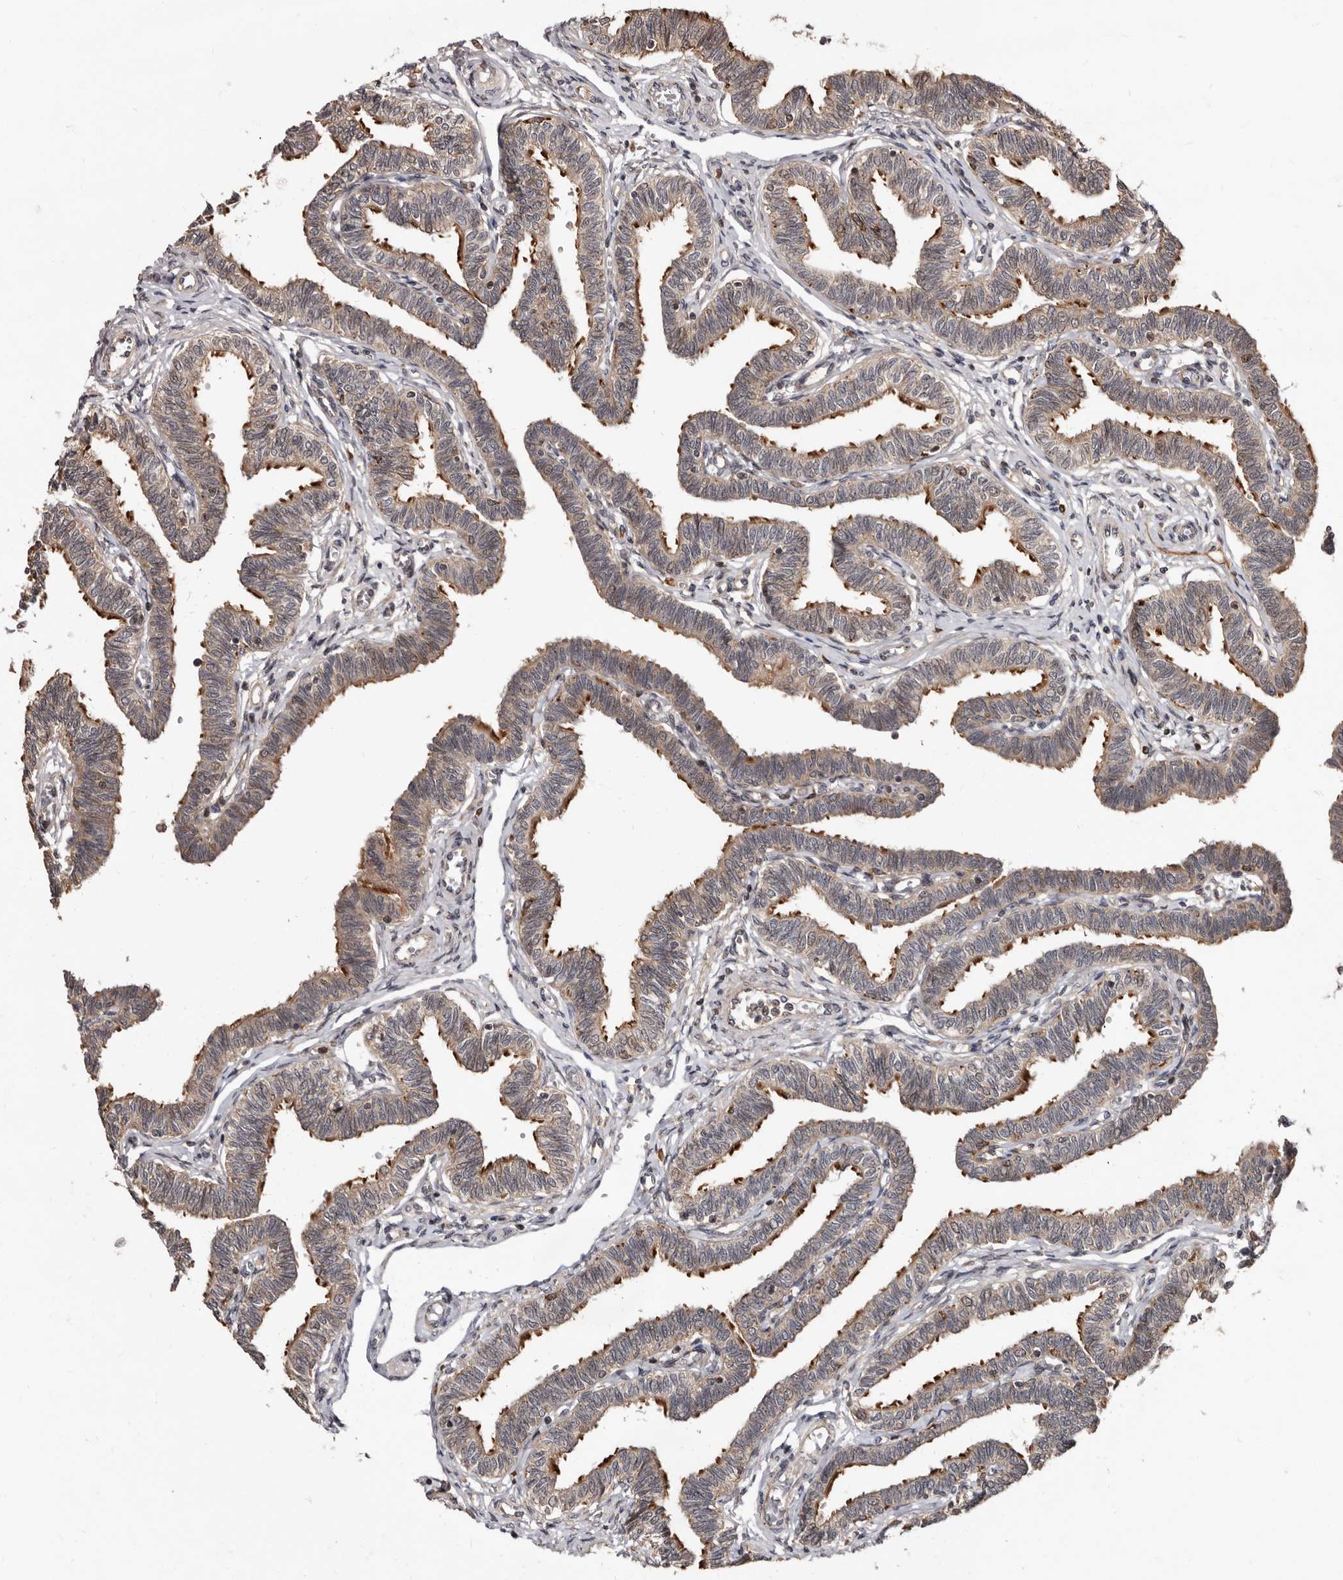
{"staining": {"intensity": "moderate", "quantity": "25%-75%", "location": "cytoplasmic/membranous,nuclear"}, "tissue": "fallopian tube", "cell_type": "Glandular cells", "image_type": "normal", "snomed": [{"axis": "morphology", "description": "Normal tissue, NOS"}, {"axis": "topography", "description": "Fallopian tube"}, {"axis": "topography", "description": "Ovary"}], "caption": "Immunohistochemistry image of unremarkable human fallopian tube stained for a protein (brown), which shows medium levels of moderate cytoplasmic/membranous,nuclear expression in about 25%-75% of glandular cells.", "gene": "WEE2", "patient": {"sex": "female", "age": 23}}